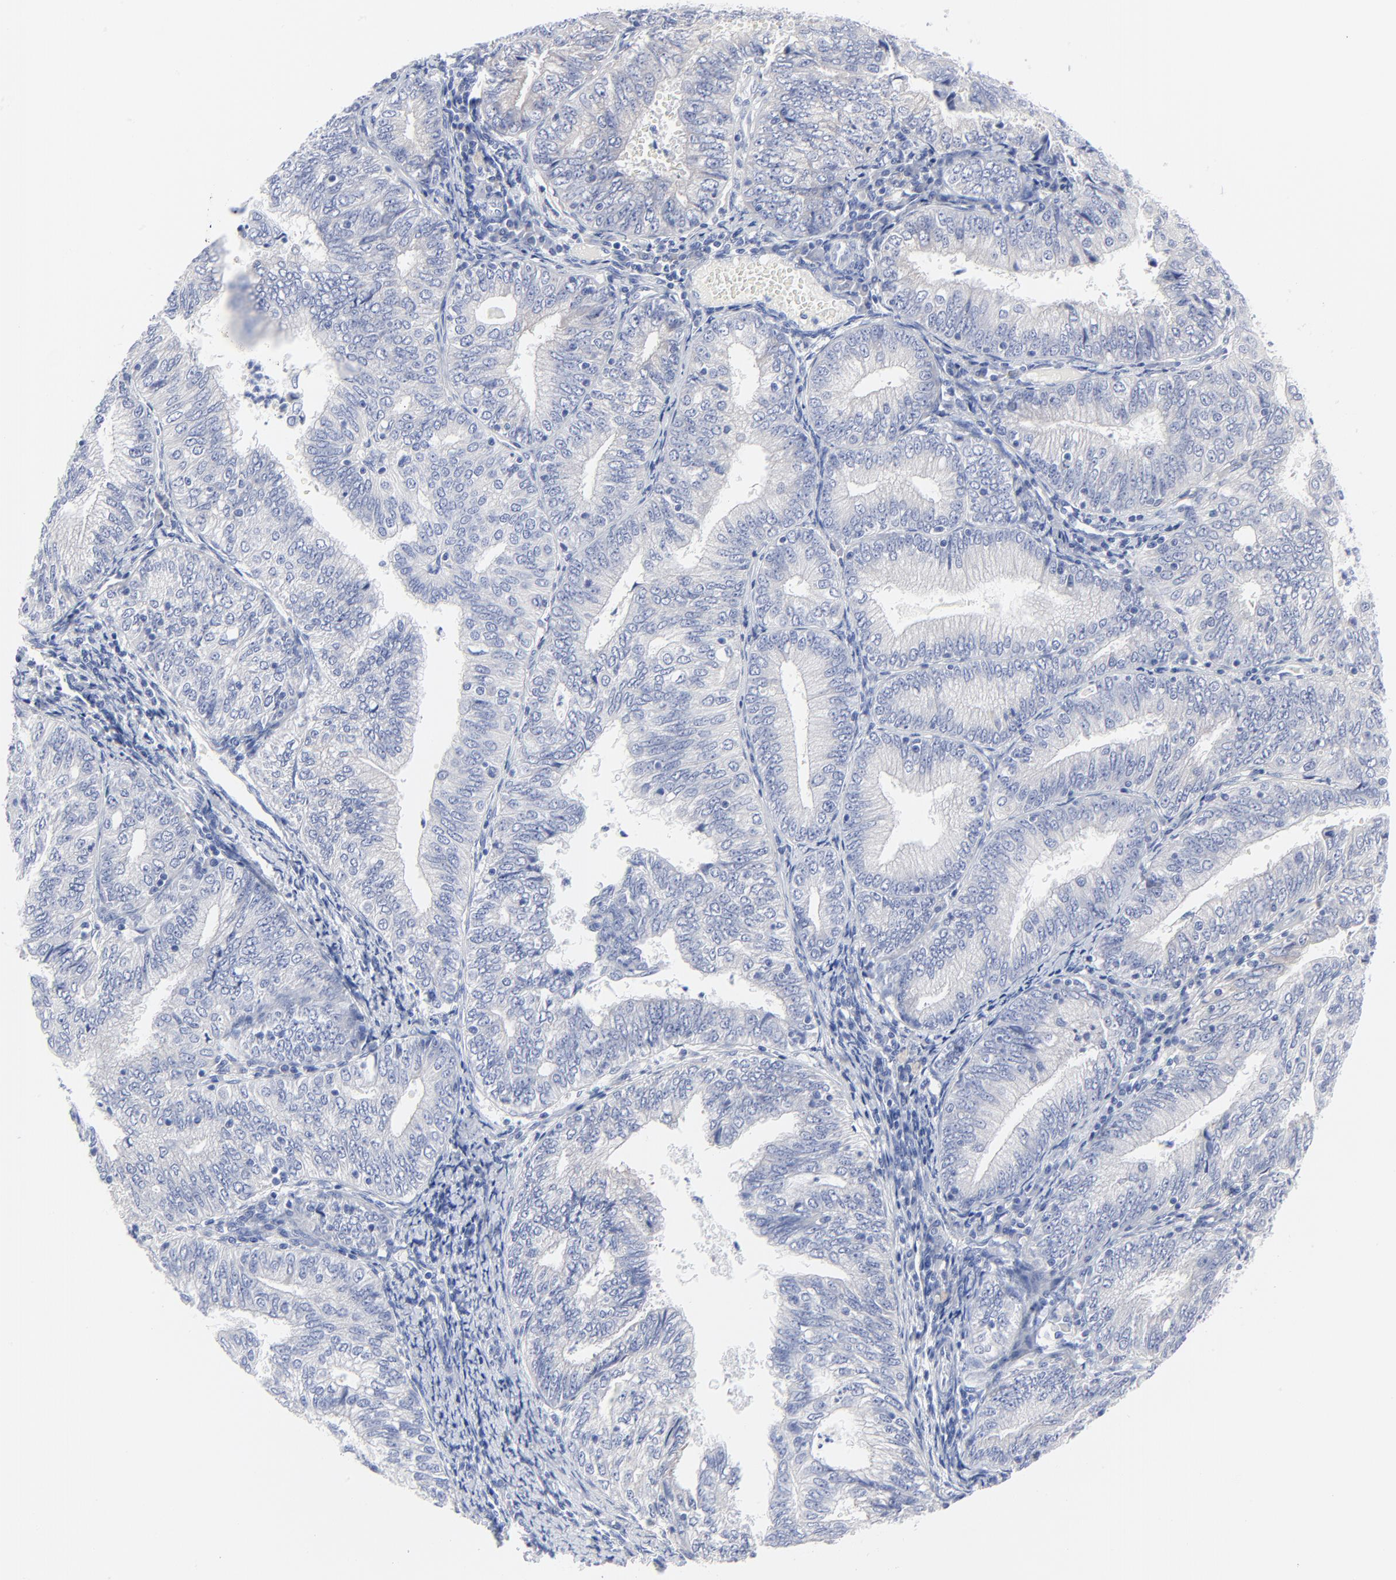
{"staining": {"intensity": "negative", "quantity": "none", "location": "none"}, "tissue": "endometrial cancer", "cell_type": "Tumor cells", "image_type": "cancer", "snomed": [{"axis": "morphology", "description": "Adenocarcinoma, NOS"}, {"axis": "topography", "description": "Endometrium"}], "caption": "This is a image of immunohistochemistry staining of endometrial cancer (adenocarcinoma), which shows no expression in tumor cells.", "gene": "STAT2", "patient": {"sex": "female", "age": 69}}